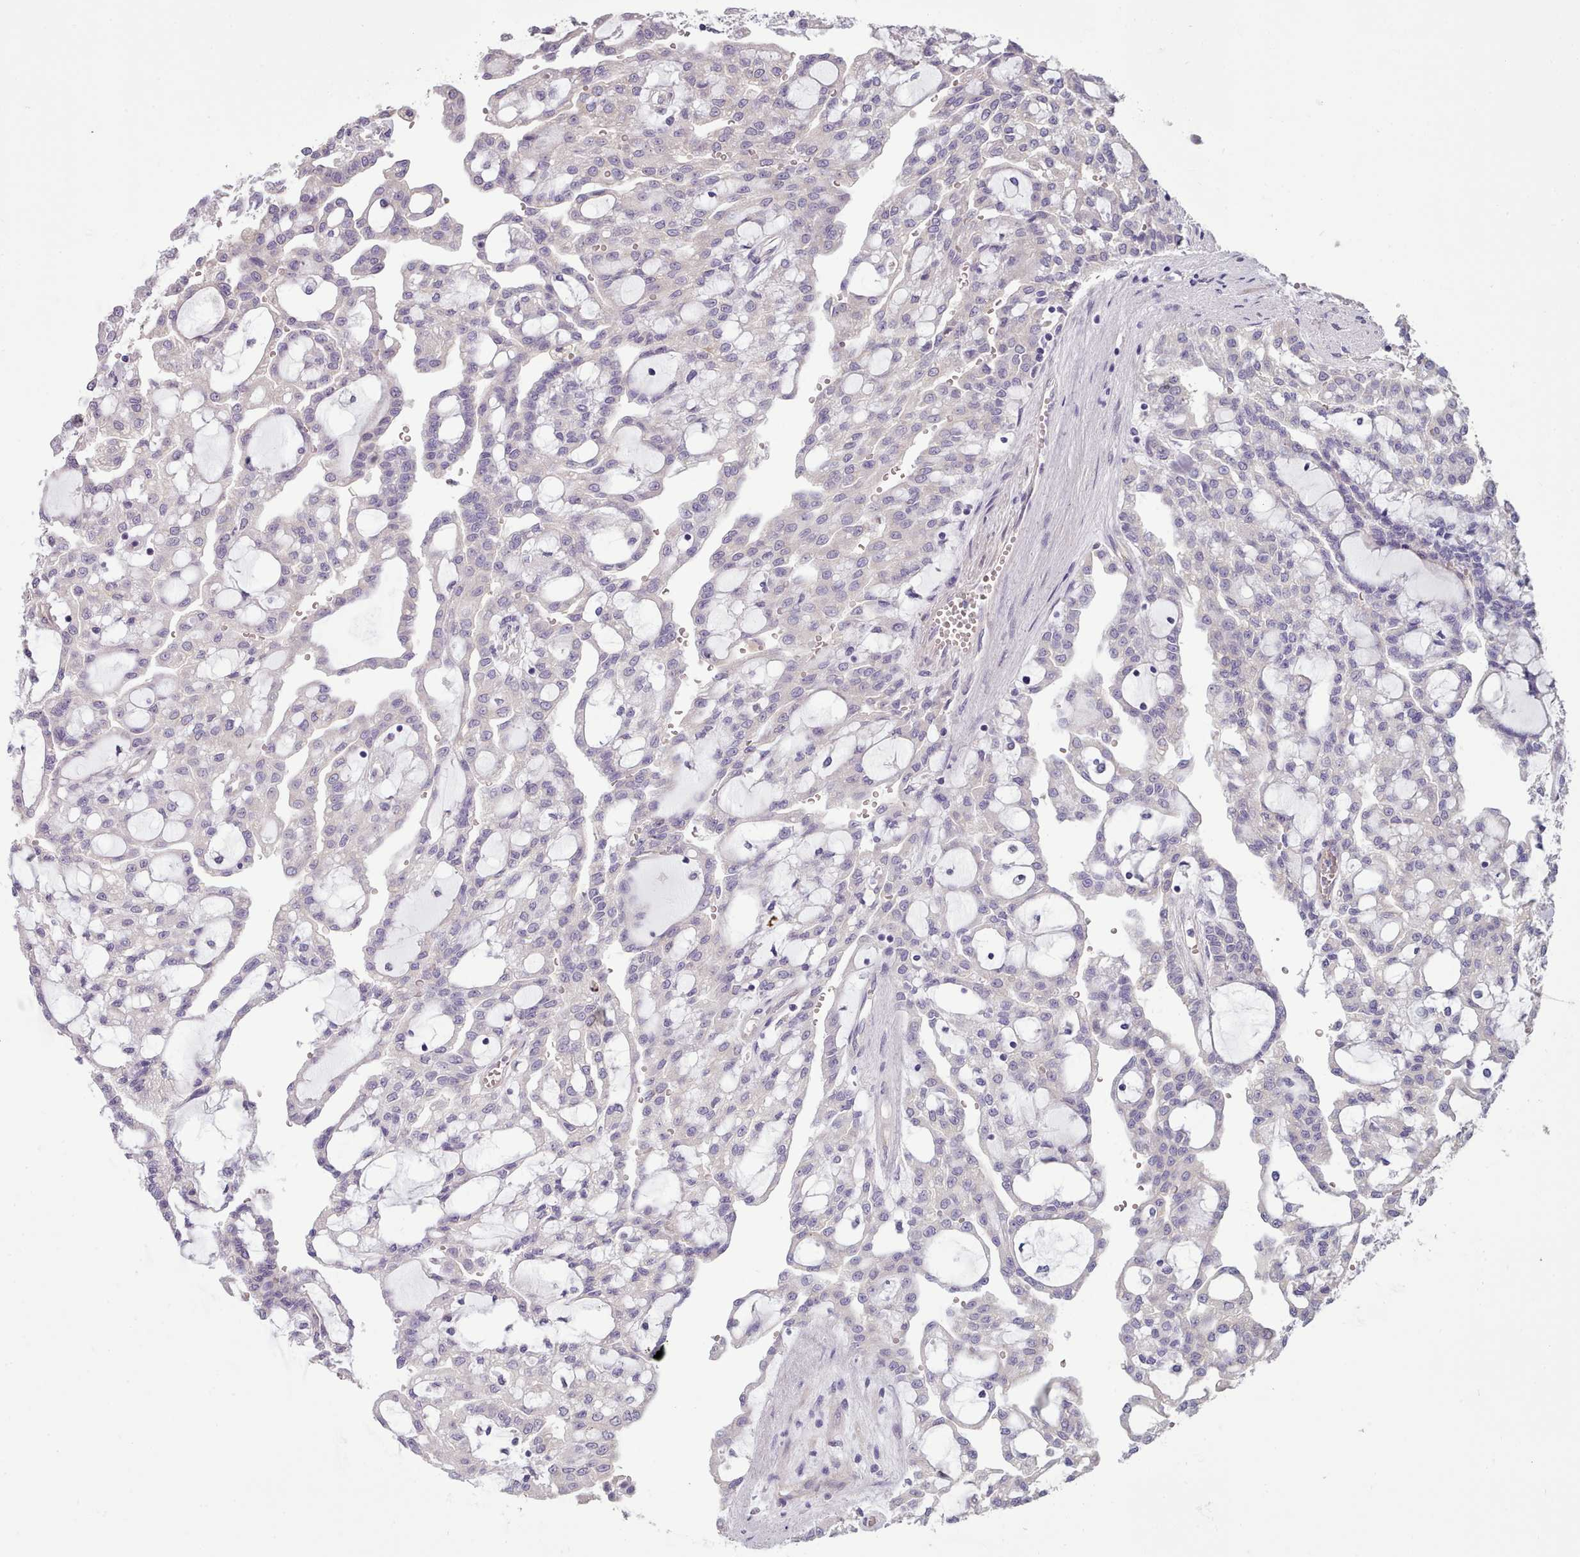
{"staining": {"intensity": "negative", "quantity": "none", "location": "none"}, "tissue": "renal cancer", "cell_type": "Tumor cells", "image_type": "cancer", "snomed": [{"axis": "morphology", "description": "Adenocarcinoma, NOS"}, {"axis": "topography", "description": "Kidney"}], "caption": "Human renal adenocarcinoma stained for a protein using immunohistochemistry shows no staining in tumor cells.", "gene": "DPF1", "patient": {"sex": "male", "age": 63}}